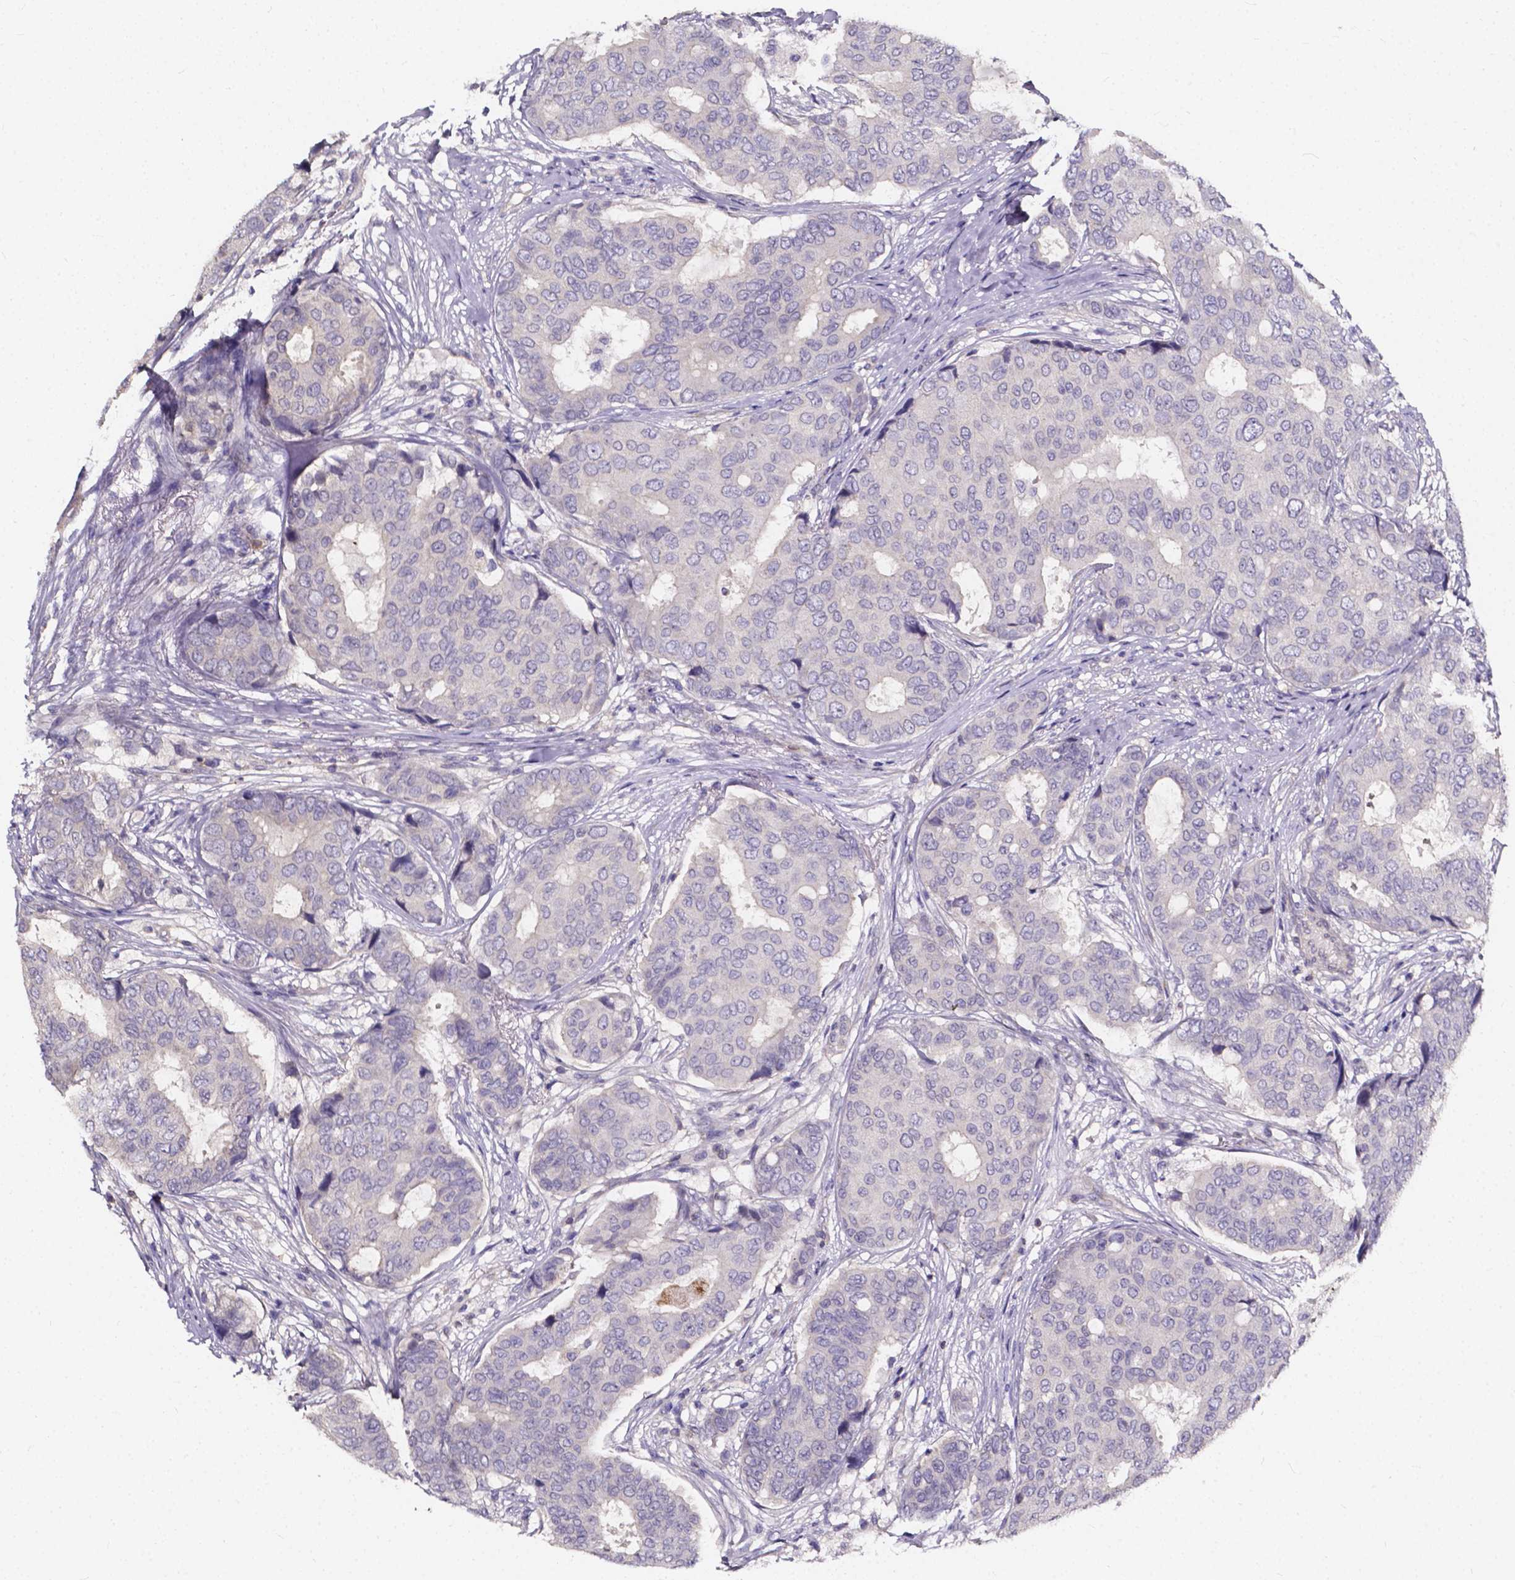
{"staining": {"intensity": "negative", "quantity": "none", "location": "none"}, "tissue": "breast cancer", "cell_type": "Tumor cells", "image_type": "cancer", "snomed": [{"axis": "morphology", "description": "Duct carcinoma"}, {"axis": "topography", "description": "Breast"}], "caption": "This is an IHC photomicrograph of invasive ductal carcinoma (breast). There is no positivity in tumor cells.", "gene": "THEMIS", "patient": {"sex": "female", "age": 75}}